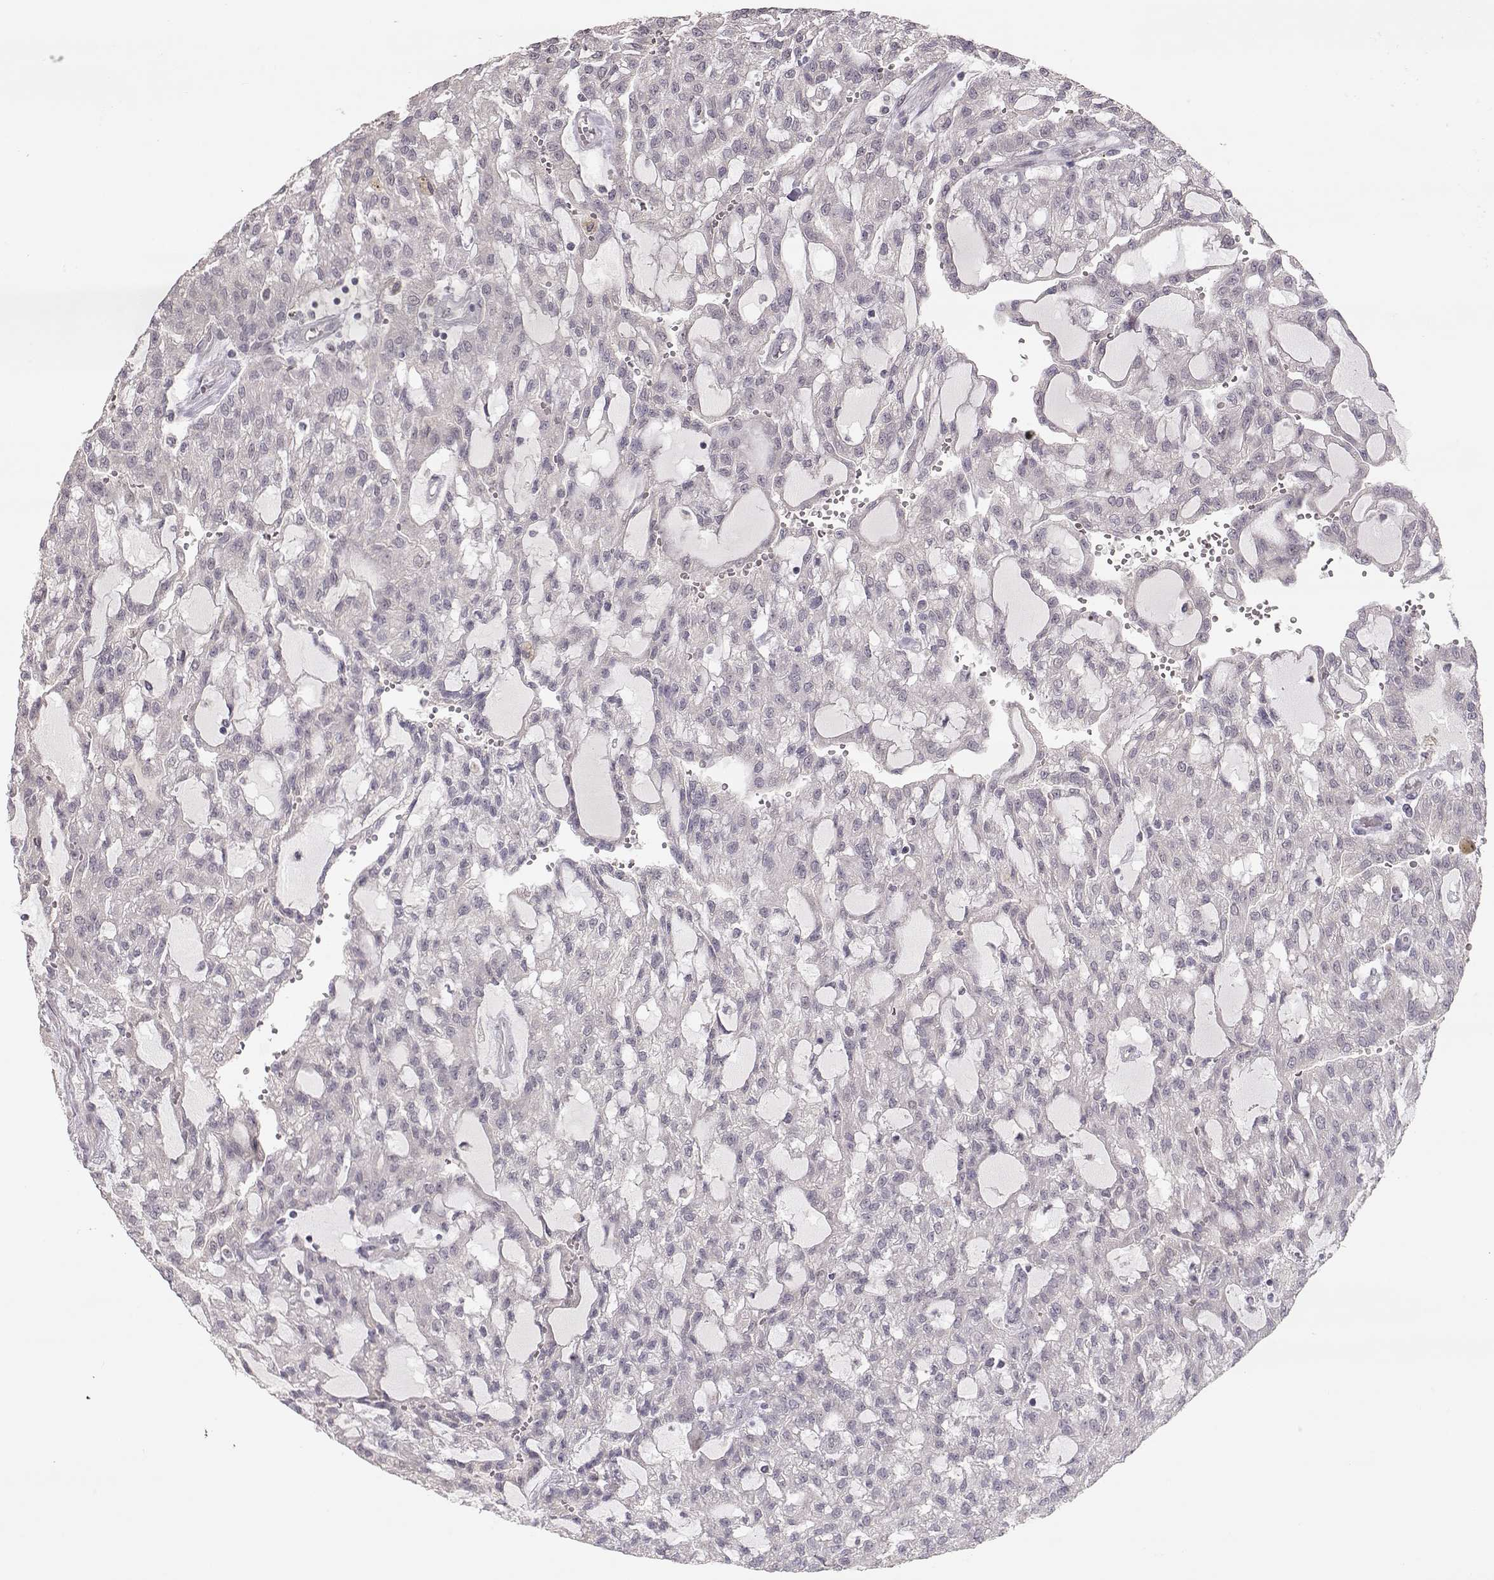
{"staining": {"intensity": "negative", "quantity": "none", "location": "none"}, "tissue": "renal cancer", "cell_type": "Tumor cells", "image_type": "cancer", "snomed": [{"axis": "morphology", "description": "Adenocarcinoma, NOS"}, {"axis": "topography", "description": "Kidney"}], "caption": "Human adenocarcinoma (renal) stained for a protein using immunohistochemistry shows no staining in tumor cells.", "gene": "PNMT", "patient": {"sex": "male", "age": 63}}